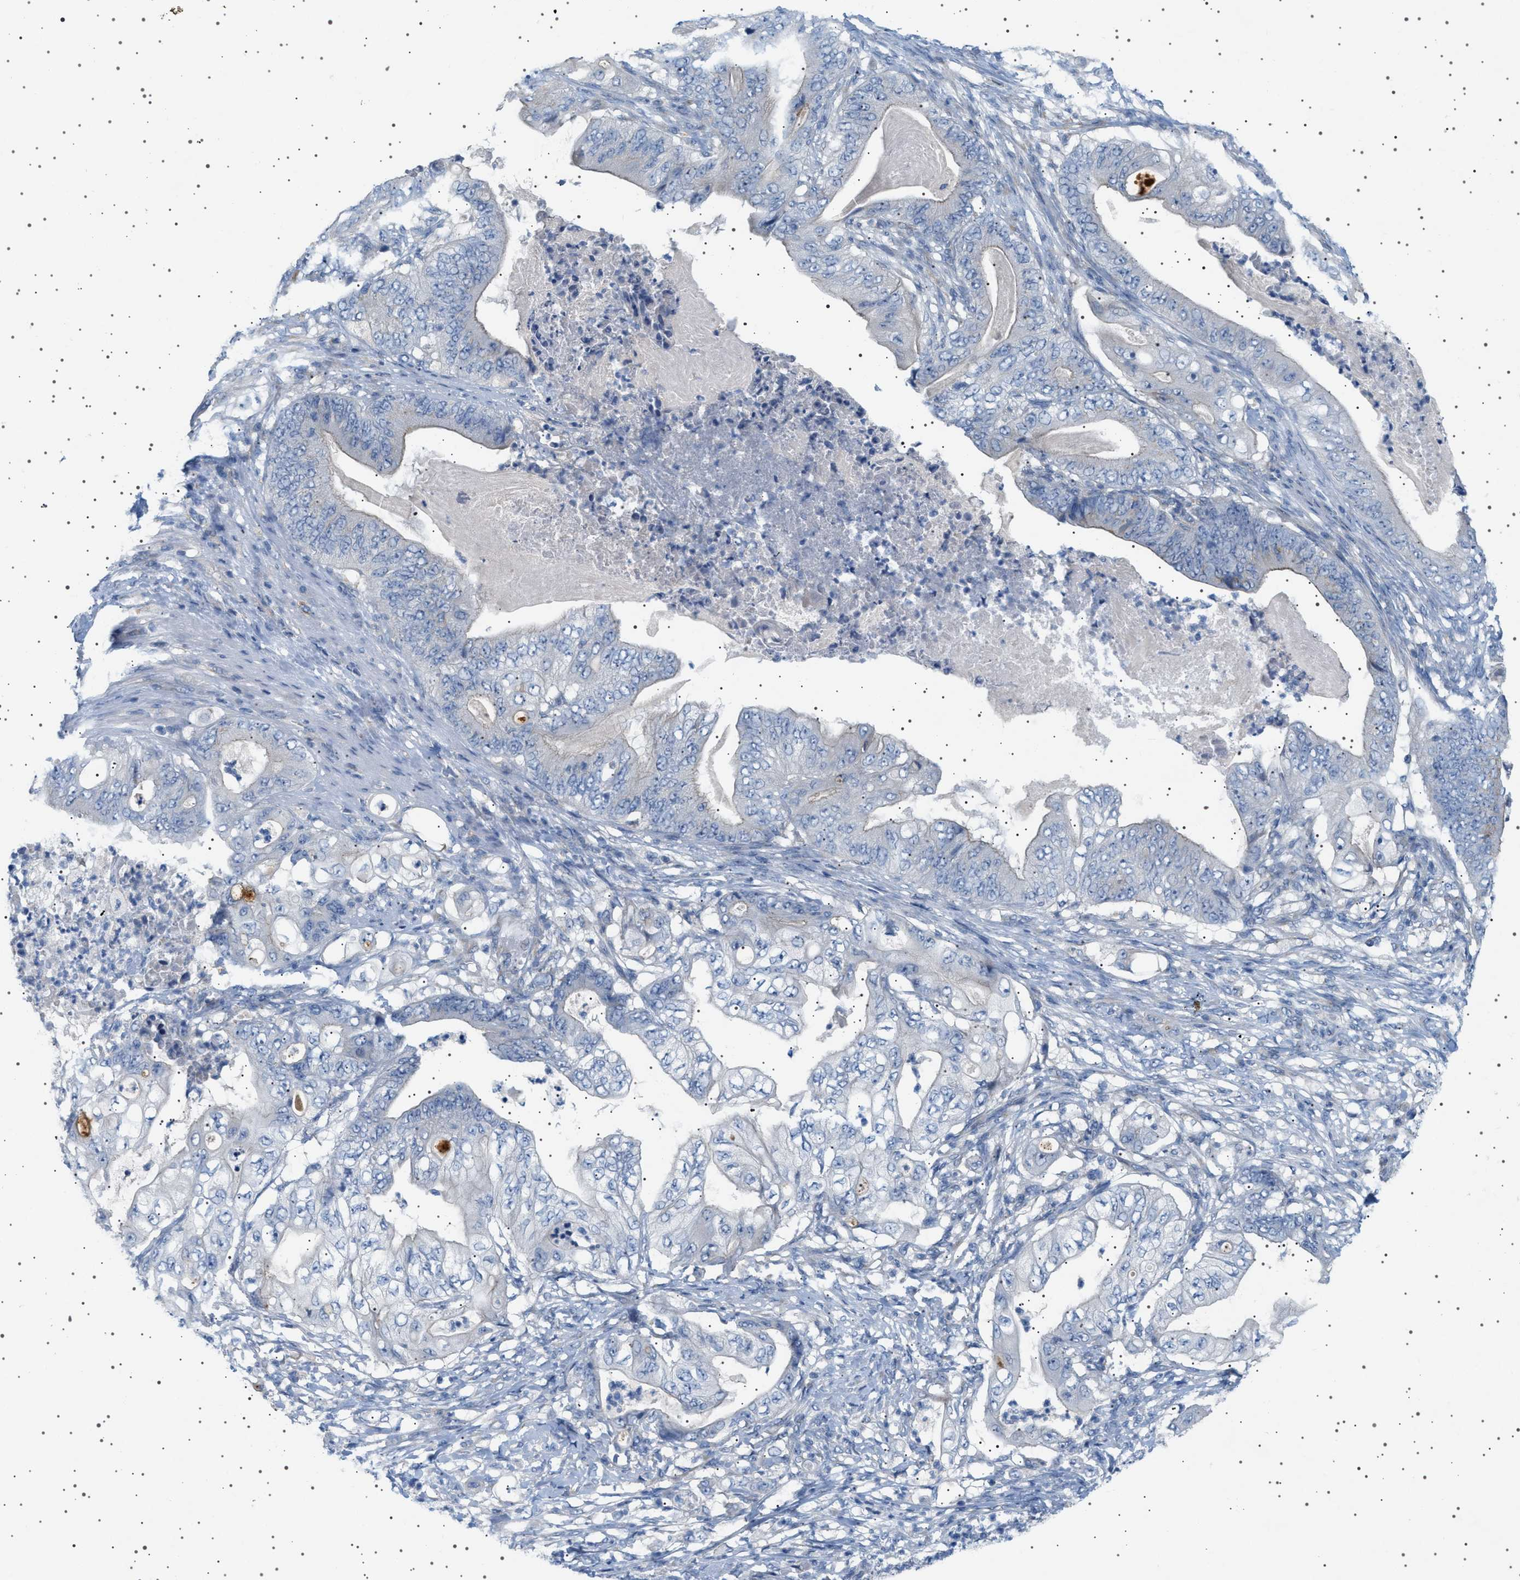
{"staining": {"intensity": "negative", "quantity": "none", "location": "none"}, "tissue": "stomach cancer", "cell_type": "Tumor cells", "image_type": "cancer", "snomed": [{"axis": "morphology", "description": "Adenocarcinoma, NOS"}, {"axis": "topography", "description": "Stomach"}], "caption": "Protein analysis of stomach cancer (adenocarcinoma) demonstrates no significant expression in tumor cells. (DAB immunohistochemistry, high magnification).", "gene": "ADCY10", "patient": {"sex": "female", "age": 73}}